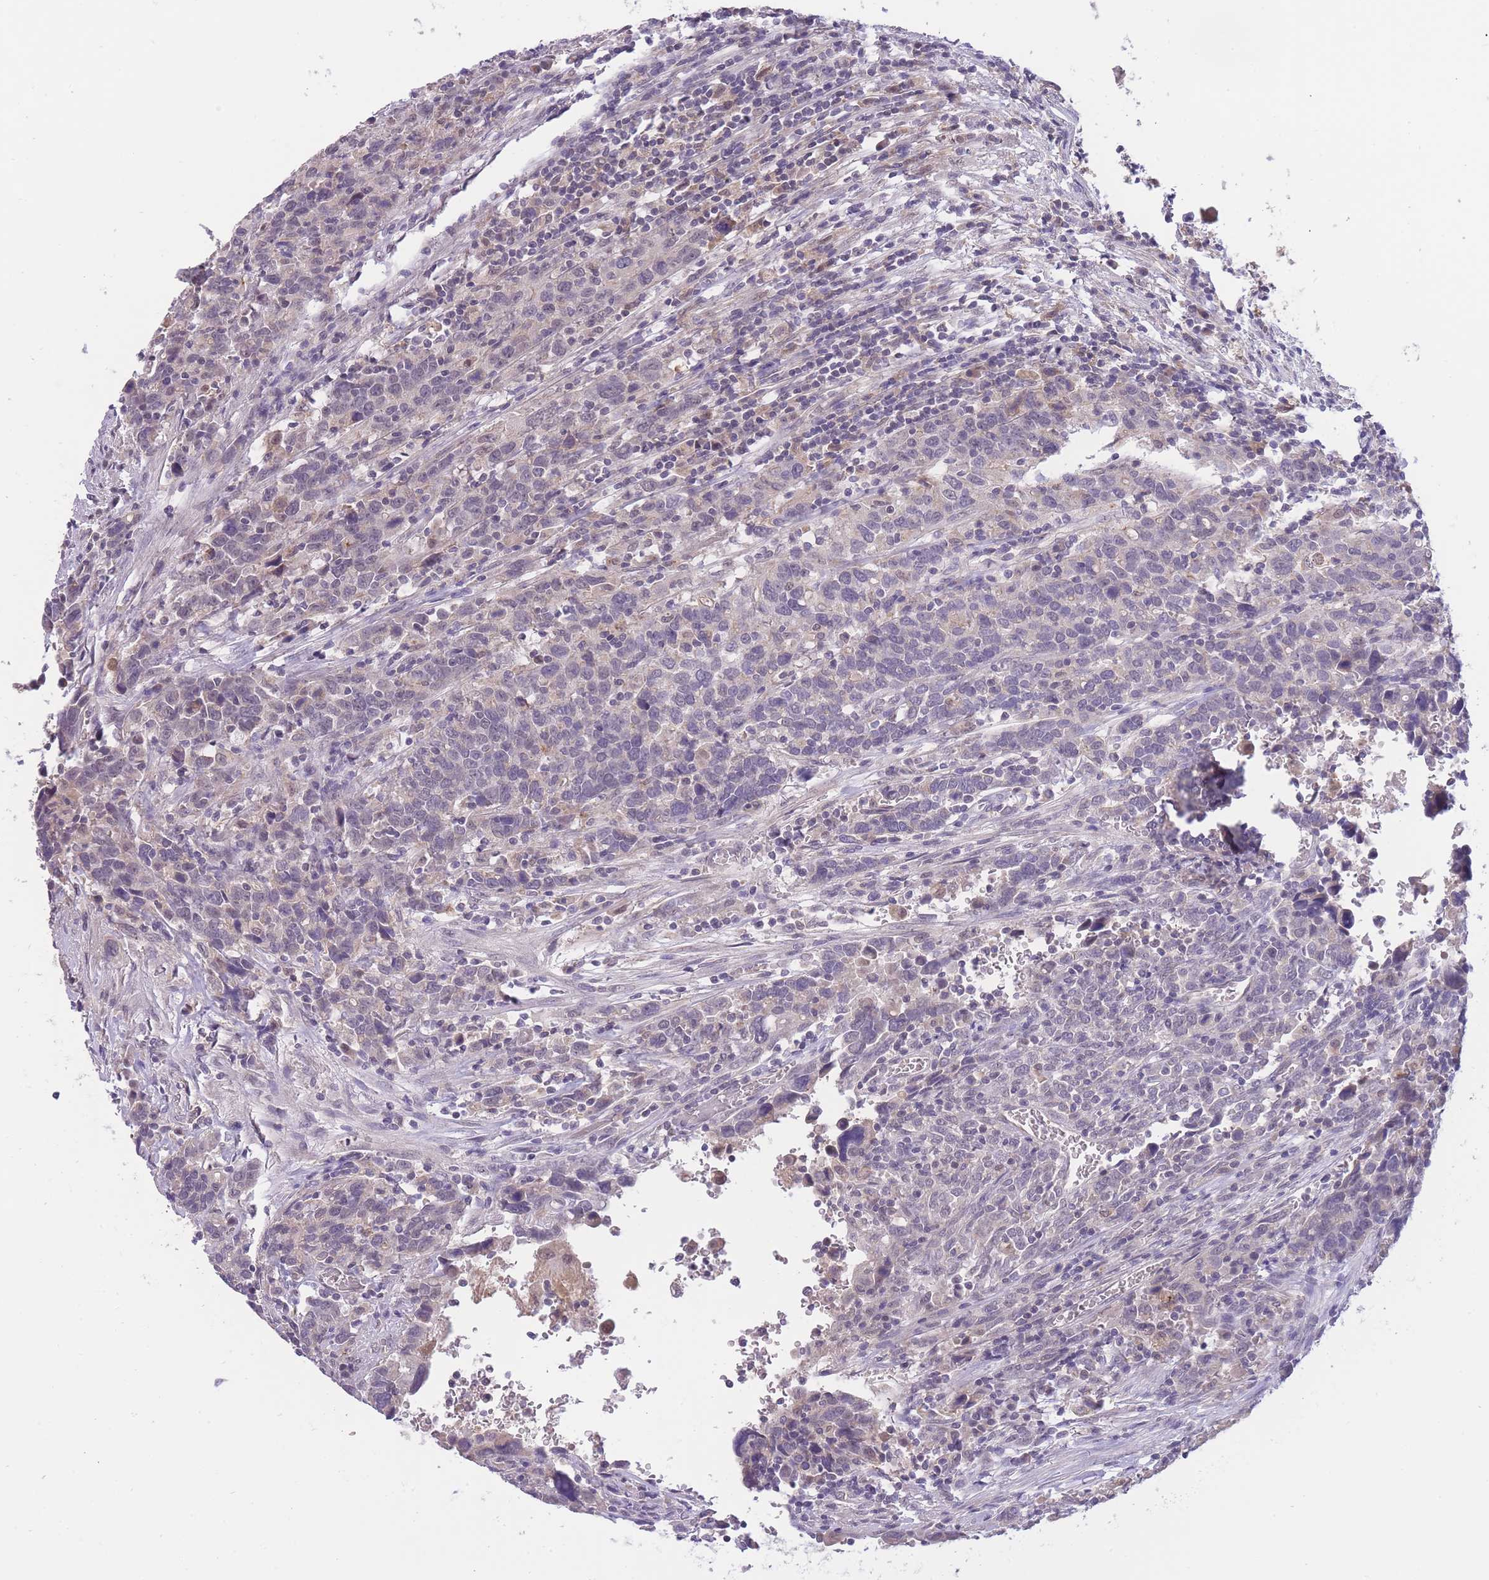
{"staining": {"intensity": "negative", "quantity": "none", "location": "none"}, "tissue": "urothelial cancer", "cell_type": "Tumor cells", "image_type": "cancer", "snomed": [{"axis": "morphology", "description": "Urothelial carcinoma, High grade"}, {"axis": "topography", "description": "Urinary bladder"}], "caption": "Immunohistochemistry (IHC) image of neoplastic tissue: urothelial cancer stained with DAB (3,3'-diaminobenzidine) demonstrates no significant protein expression in tumor cells.", "gene": "GOLGA6L25", "patient": {"sex": "male", "age": 61}}